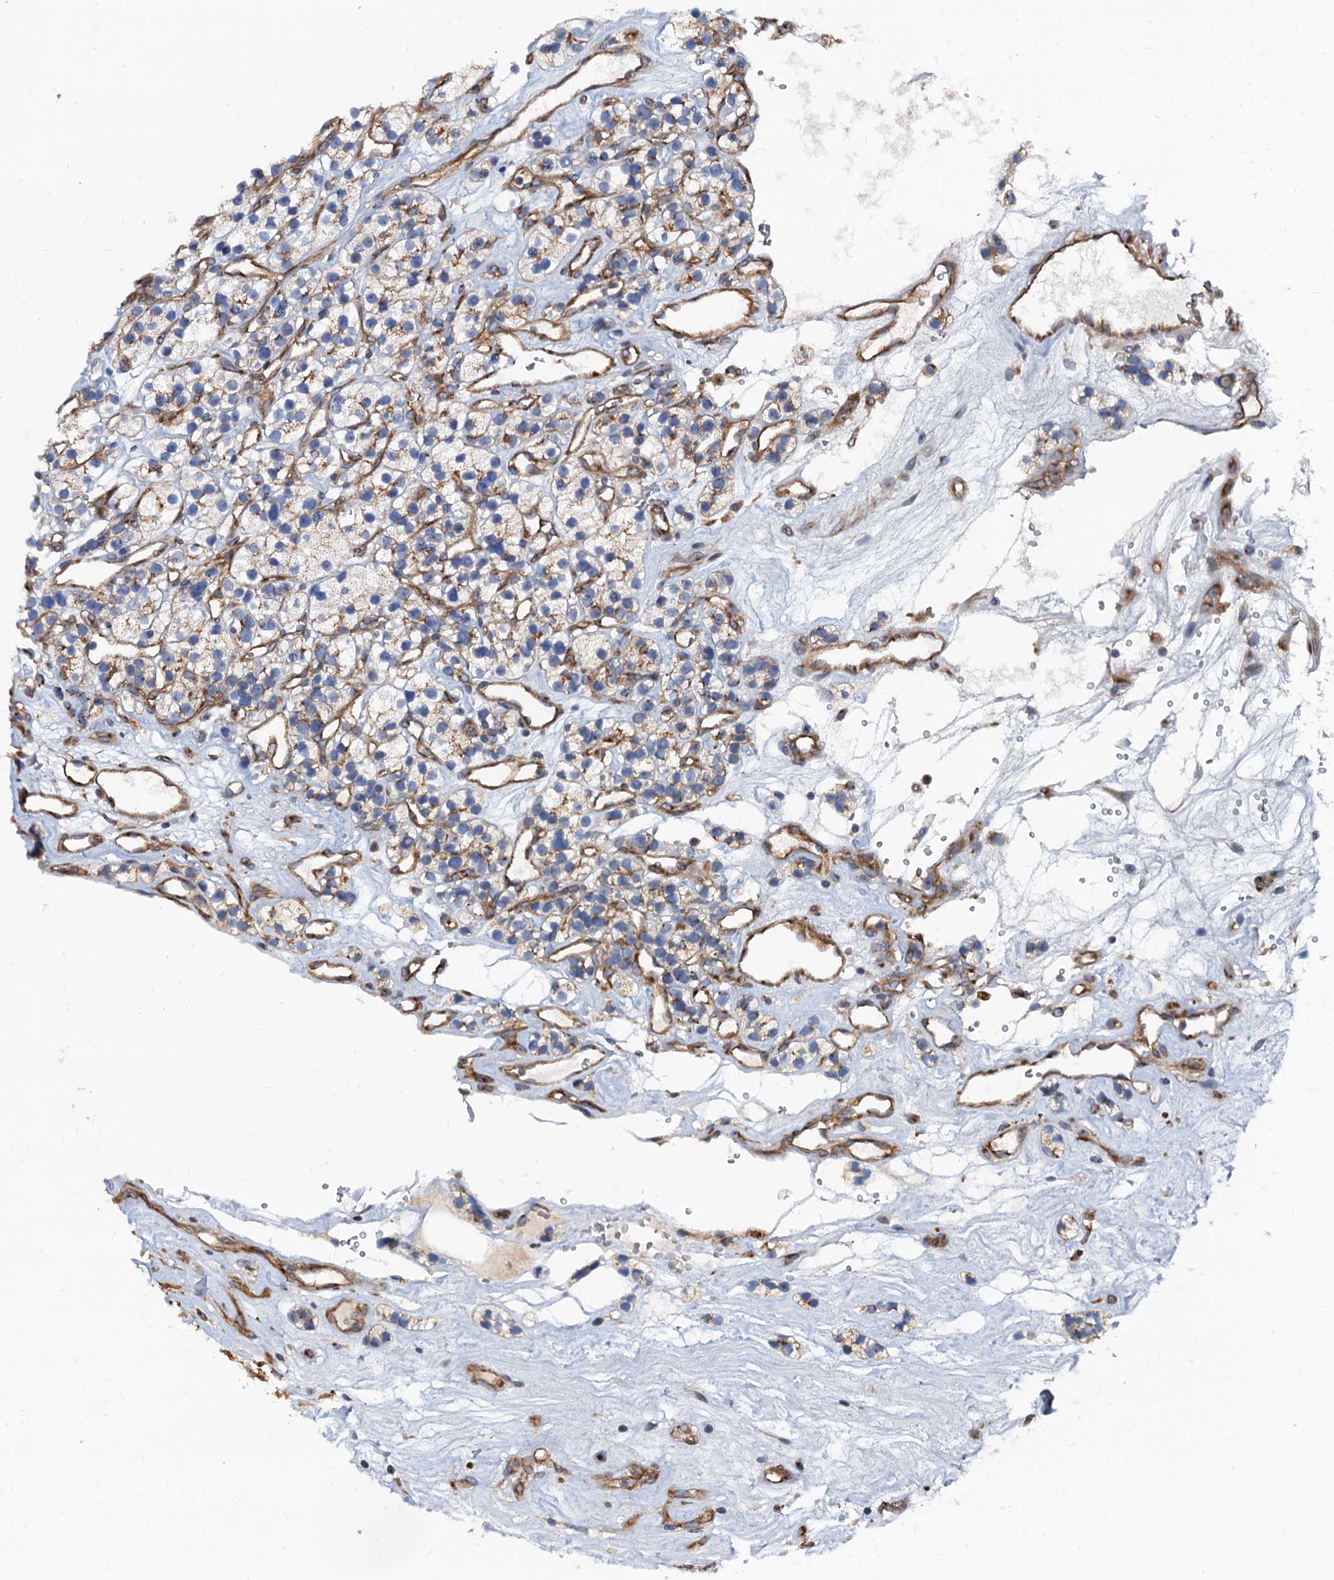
{"staining": {"intensity": "moderate", "quantity": "25%-75%", "location": "cytoplasmic/membranous"}, "tissue": "renal cancer", "cell_type": "Tumor cells", "image_type": "cancer", "snomed": [{"axis": "morphology", "description": "Adenocarcinoma, NOS"}, {"axis": "topography", "description": "Kidney"}], "caption": "Renal cancer stained with a brown dye exhibits moderate cytoplasmic/membranous positive staining in approximately 25%-75% of tumor cells.", "gene": "NGRN", "patient": {"sex": "female", "age": 57}}